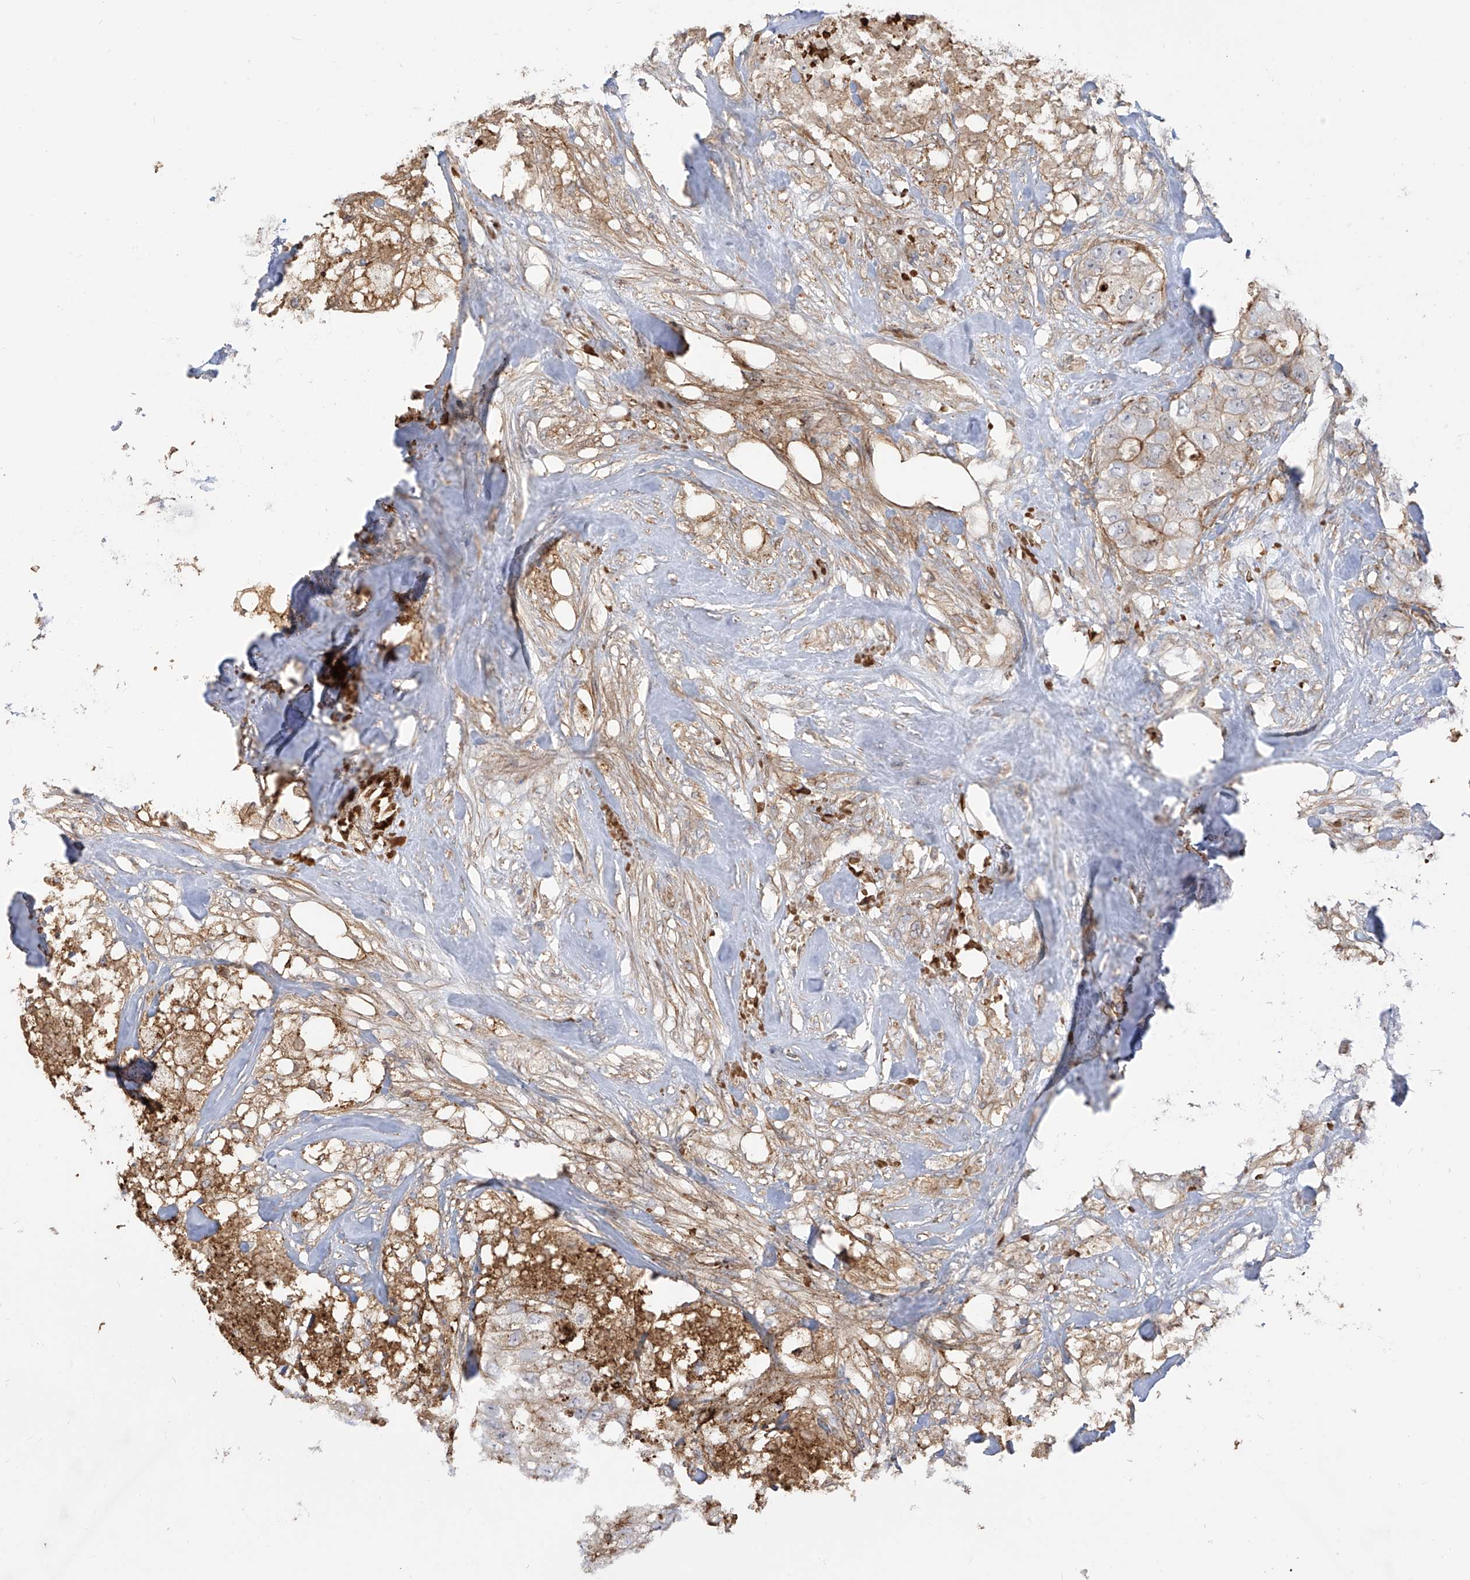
{"staining": {"intensity": "weak", "quantity": "<25%", "location": "cytoplasmic/membranous"}, "tissue": "breast cancer", "cell_type": "Tumor cells", "image_type": "cancer", "snomed": [{"axis": "morphology", "description": "Duct carcinoma"}, {"axis": "topography", "description": "Breast"}], "caption": "Breast infiltrating ductal carcinoma stained for a protein using immunohistochemistry (IHC) reveals no staining tumor cells.", "gene": "ZGRF1", "patient": {"sex": "female", "age": 62}}